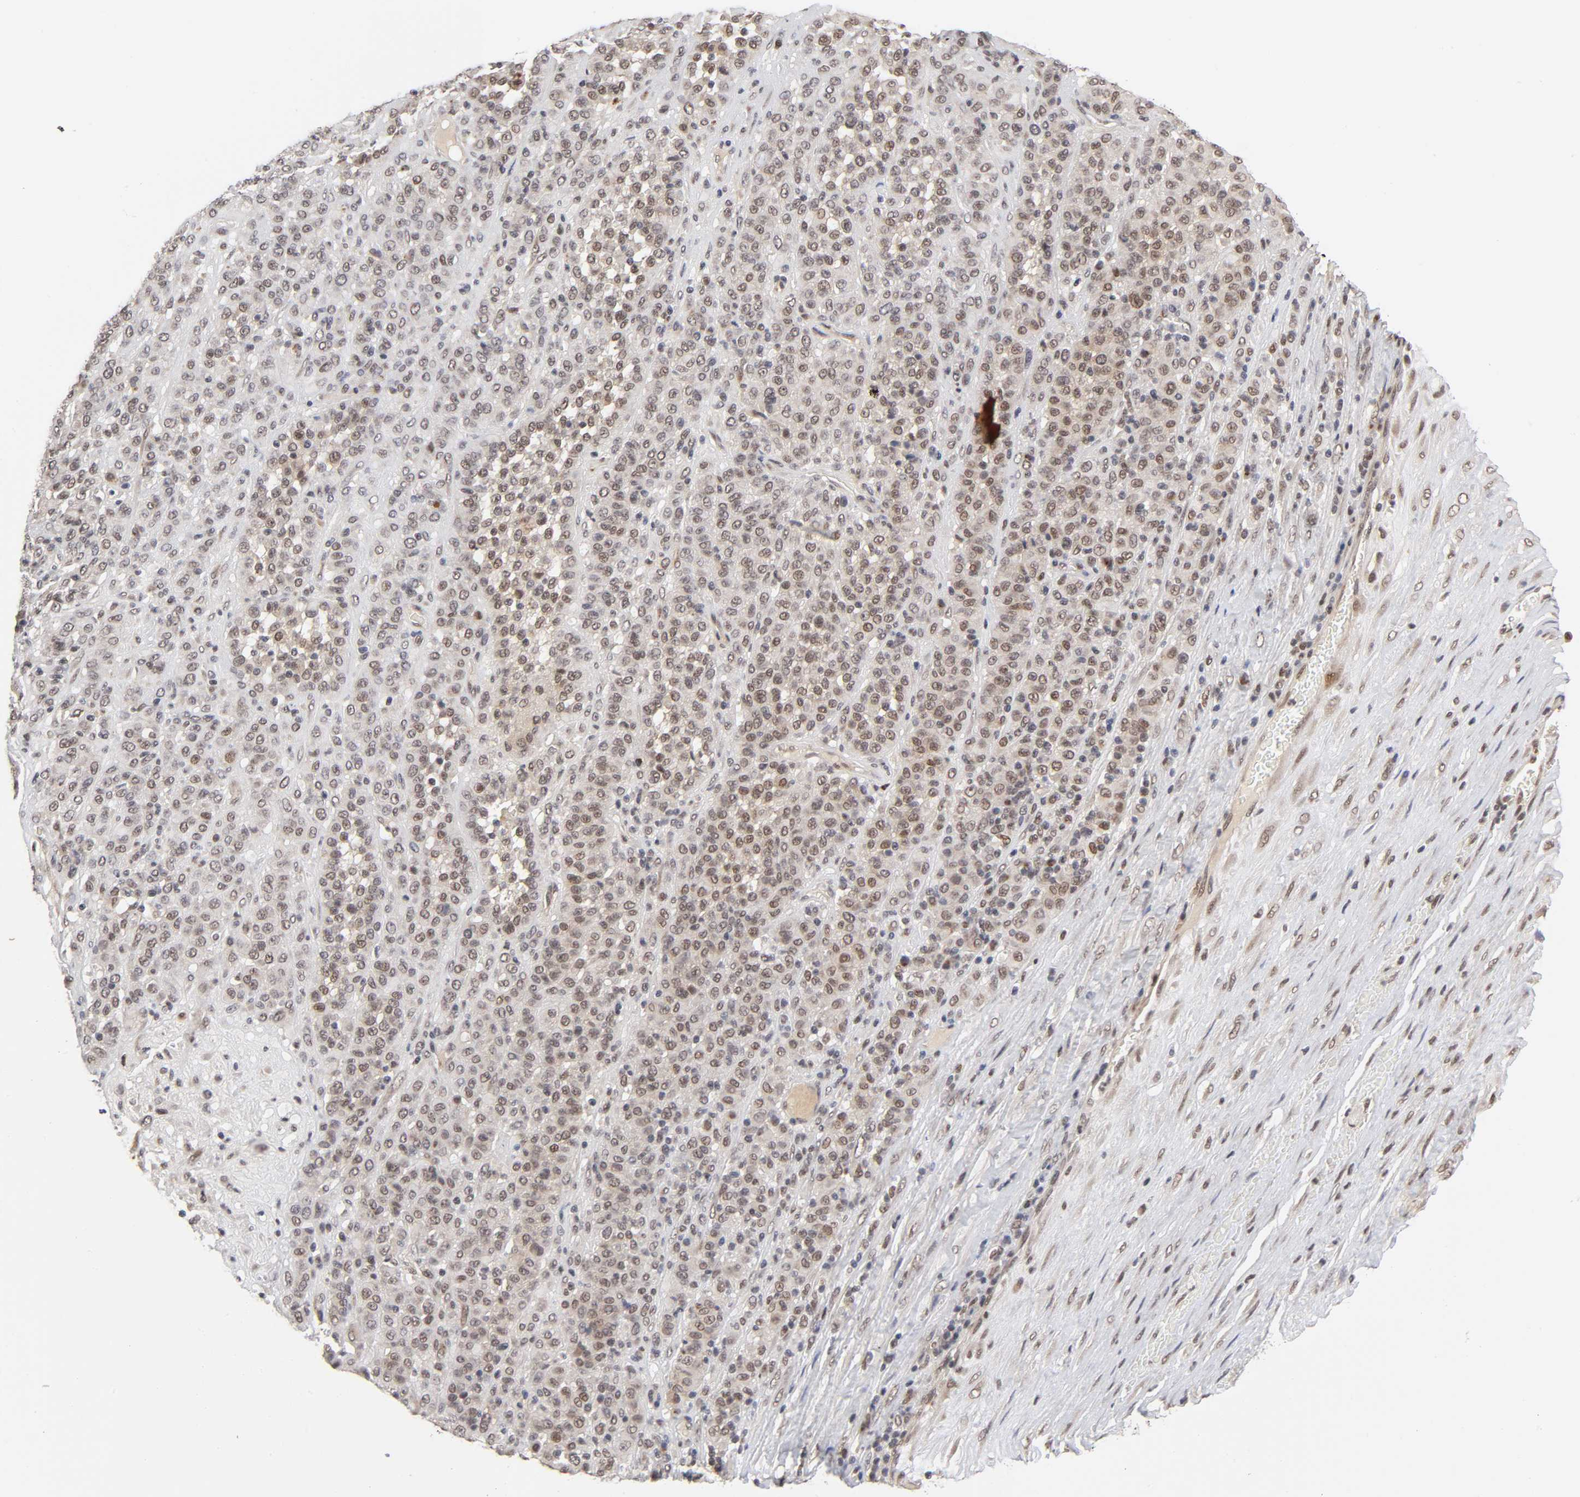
{"staining": {"intensity": "moderate", "quantity": ">75%", "location": "cytoplasmic/membranous,nuclear"}, "tissue": "melanoma", "cell_type": "Tumor cells", "image_type": "cancer", "snomed": [{"axis": "morphology", "description": "Malignant melanoma, Metastatic site"}, {"axis": "topography", "description": "Pancreas"}], "caption": "IHC of malignant melanoma (metastatic site) exhibits medium levels of moderate cytoplasmic/membranous and nuclear positivity in about >75% of tumor cells.", "gene": "EP300", "patient": {"sex": "female", "age": 30}}